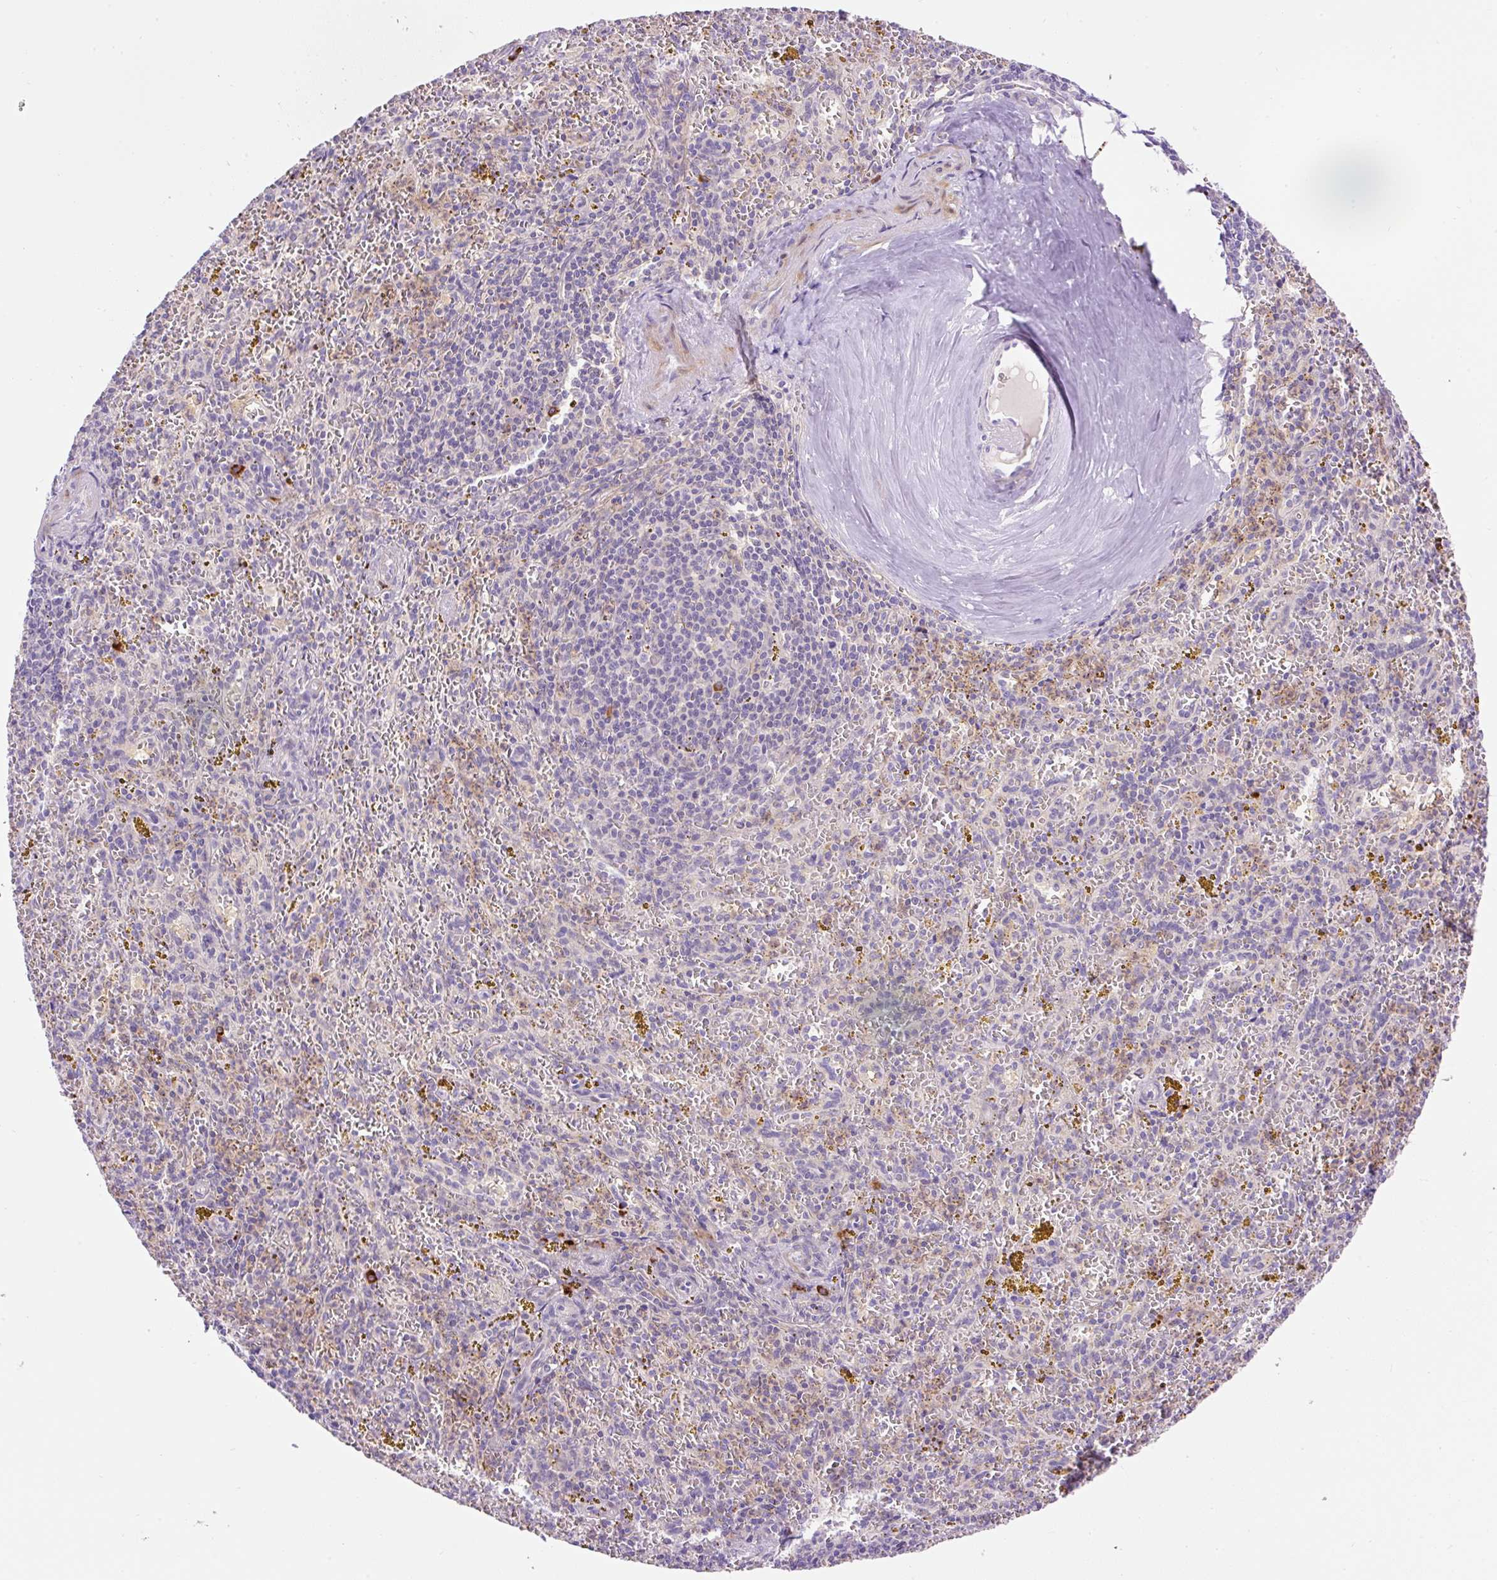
{"staining": {"intensity": "negative", "quantity": "none", "location": "none"}, "tissue": "spleen", "cell_type": "Cells in red pulp", "image_type": "normal", "snomed": [{"axis": "morphology", "description": "Normal tissue, NOS"}, {"axis": "topography", "description": "Spleen"}], "caption": "An image of human spleen is negative for staining in cells in red pulp. (Brightfield microscopy of DAB immunohistochemistry (IHC) at high magnification).", "gene": "LHFPL5", "patient": {"sex": "male", "age": 57}}